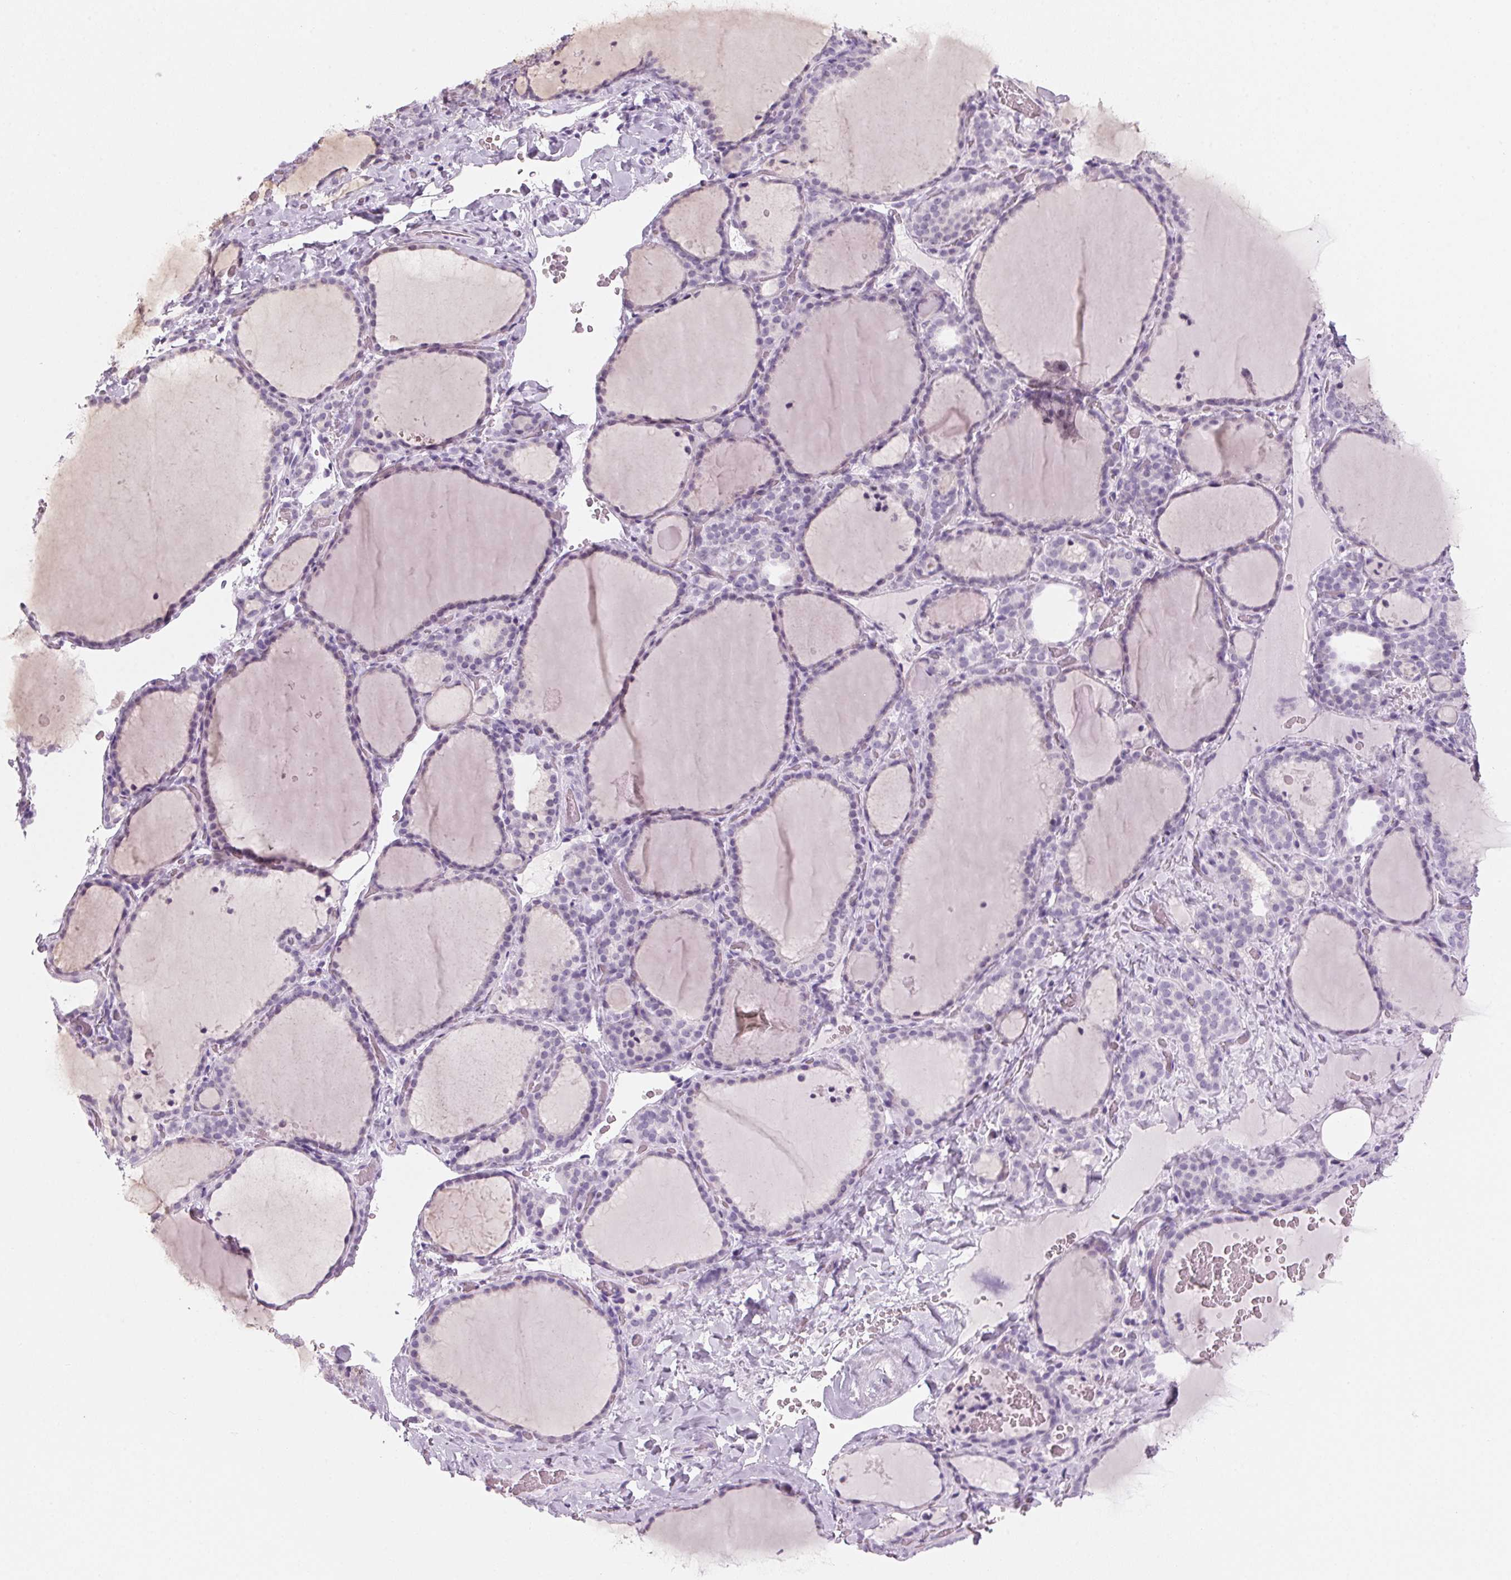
{"staining": {"intensity": "negative", "quantity": "none", "location": "none"}, "tissue": "thyroid gland", "cell_type": "Glandular cells", "image_type": "normal", "snomed": [{"axis": "morphology", "description": "Normal tissue, NOS"}, {"axis": "topography", "description": "Thyroid gland"}], "caption": "There is no significant positivity in glandular cells of thyroid gland. (Stains: DAB (3,3'-diaminobenzidine) immunohistochemistry (IHC) with hematoxylin counter stain, Microscopy: brightfield microscopy at high magnification).", "gene": "DNTTIP2", "patient": {"sex": "female", "age": 22}}